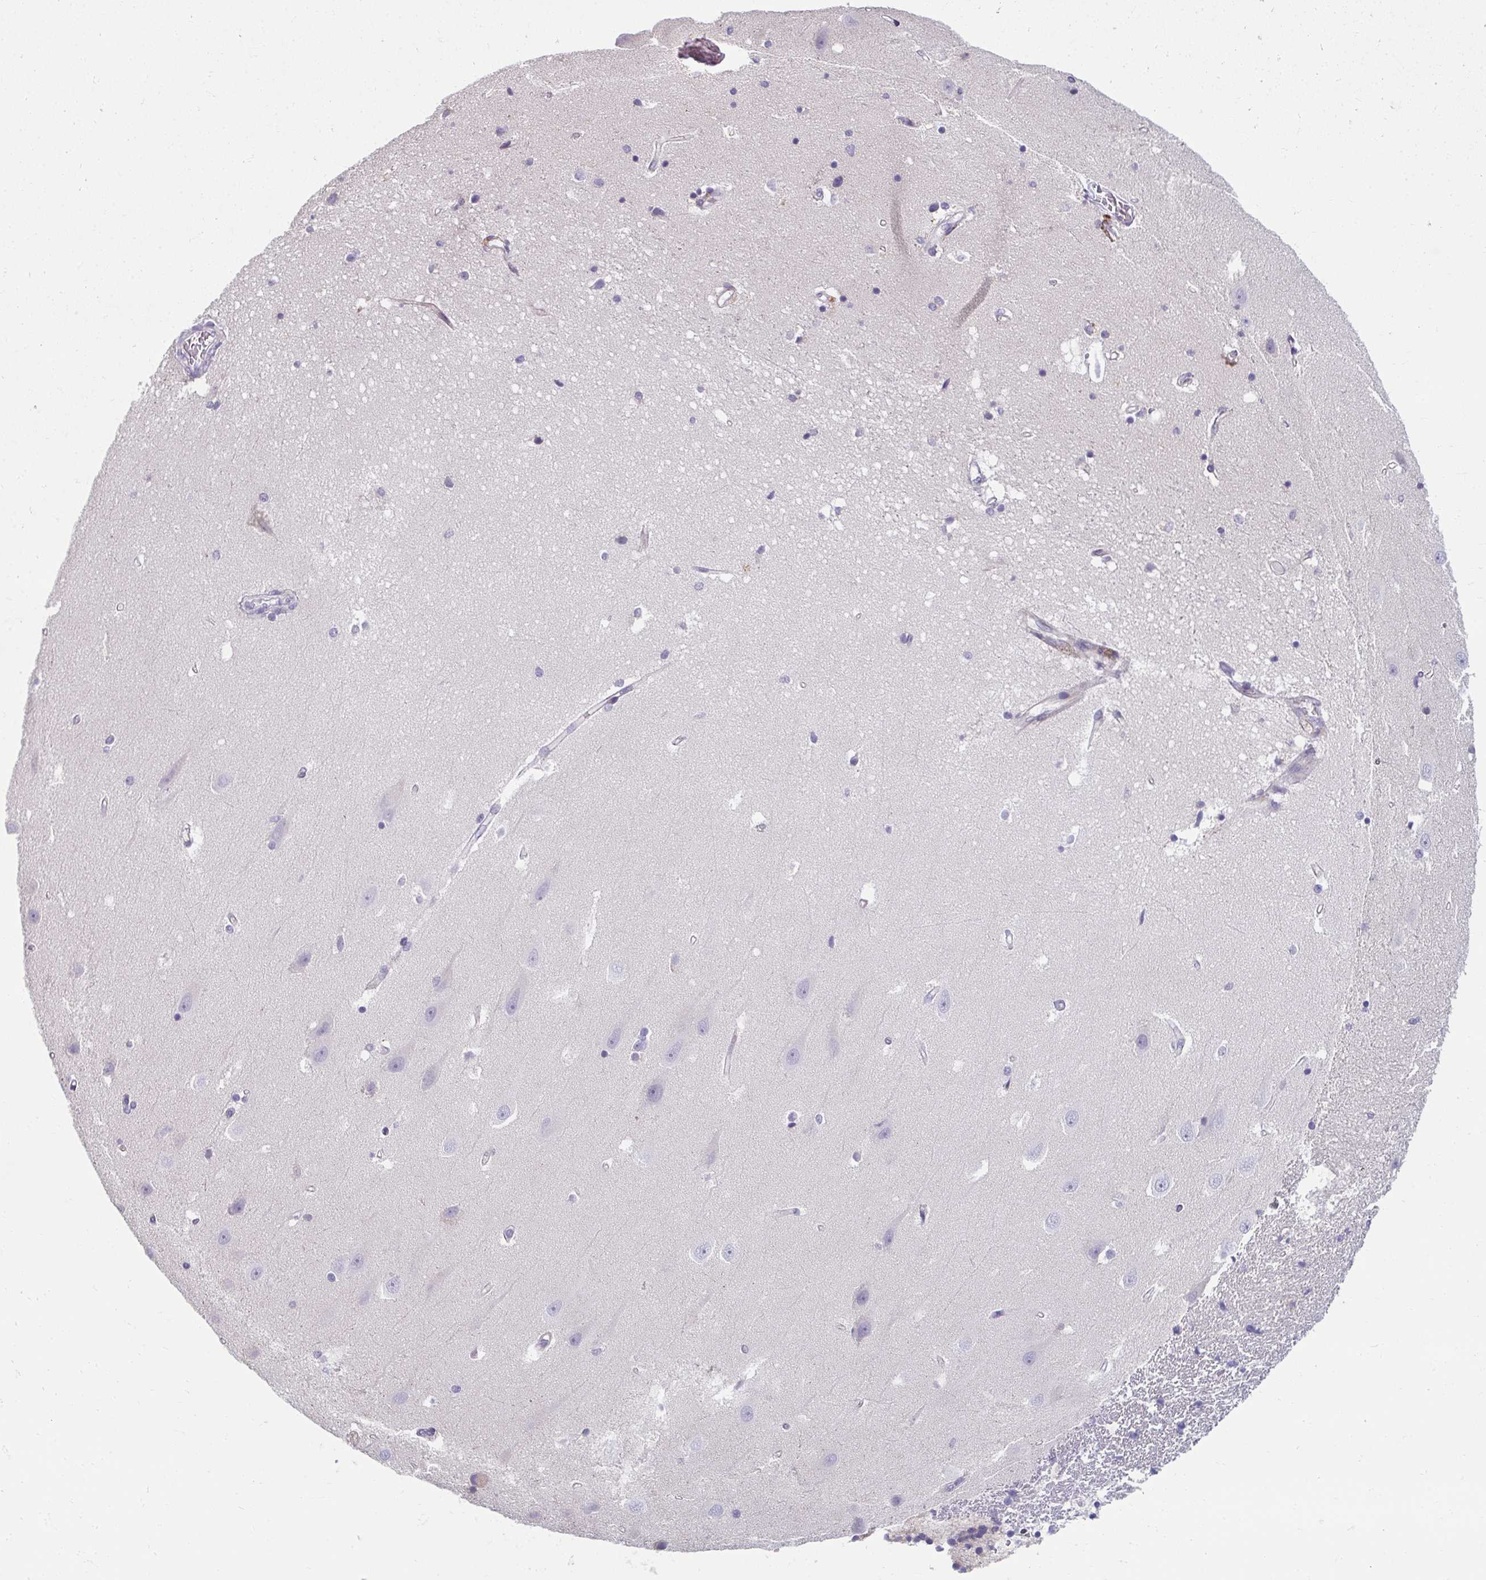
{"staining": {"intensity": "moderate", "quantity": "<25%", "location": "cytoplasmic/membranous"}, "tissue": "hippocampus", "cell_type": "Glial cells", "image_type": "normal", "snomed": [{"axis": "morphology", "description": "Normal tissue, NOS"}, {"axis": "topography", "description": "Hippocampus"}], "caption": "Moderate cytoplasmic/membranous positivity is seen in approximately <25% of glial cells in unremarkable hippocampus. The staining is performed using DAB (3,3'-diaminobenzidine) brown chromogen to label protein expression. The nuclei are counter-stained blue using hematoxylin.", "gene": "EIF1AD", "patient": {"sex": "male", "age": 63}}